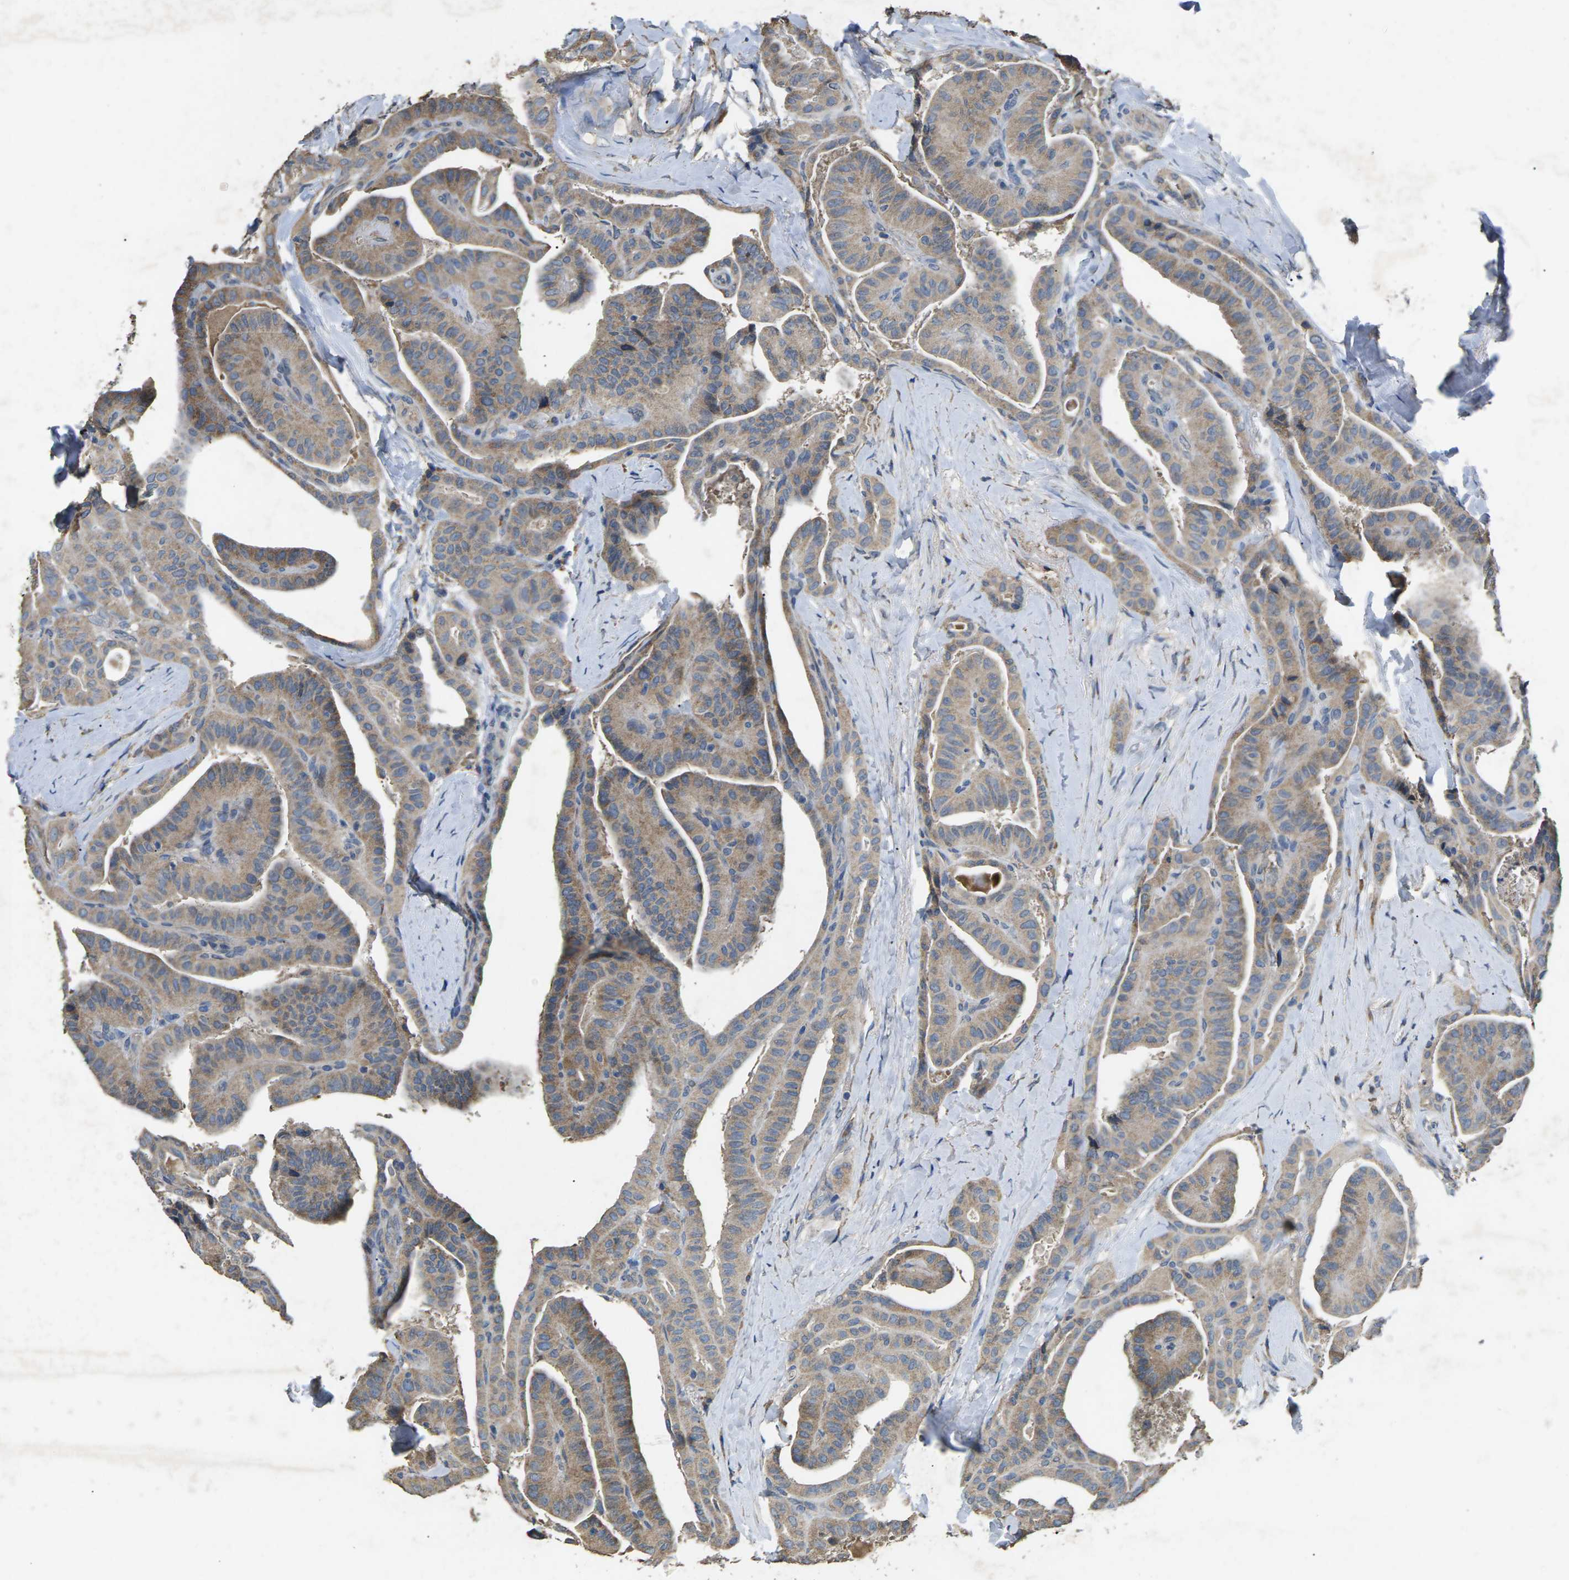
{"staining": {"intensity": "weak", "quantity": "25%-75%", "location": "cytoplasmic/membranous"}, "tissue": "thyroid cancer", "cell_type": "Tumor cells", "image_type": "cancer", "snomed": [{"axis": "morphology", "description": "Papillary adenocarcinoma, NOS"}, {"axis": "topography", "description": "Thyroid gland"}], "caption": "A high-resolution image shows immunohistochemistry (IHC) staining of papillary adenocarcinoma (thyroid), which displays weak cytoplasmic/membranous staining in approximately 25%-75% of tumor cells. The staining was performed using DAB (3,3'-diaminobenzidine), with brown indicating positive protein expression. Nuclei are stained blue with hematoxylin.", "gene": "B4GAT1", "patient": {"sex": "male", "age": 77}}